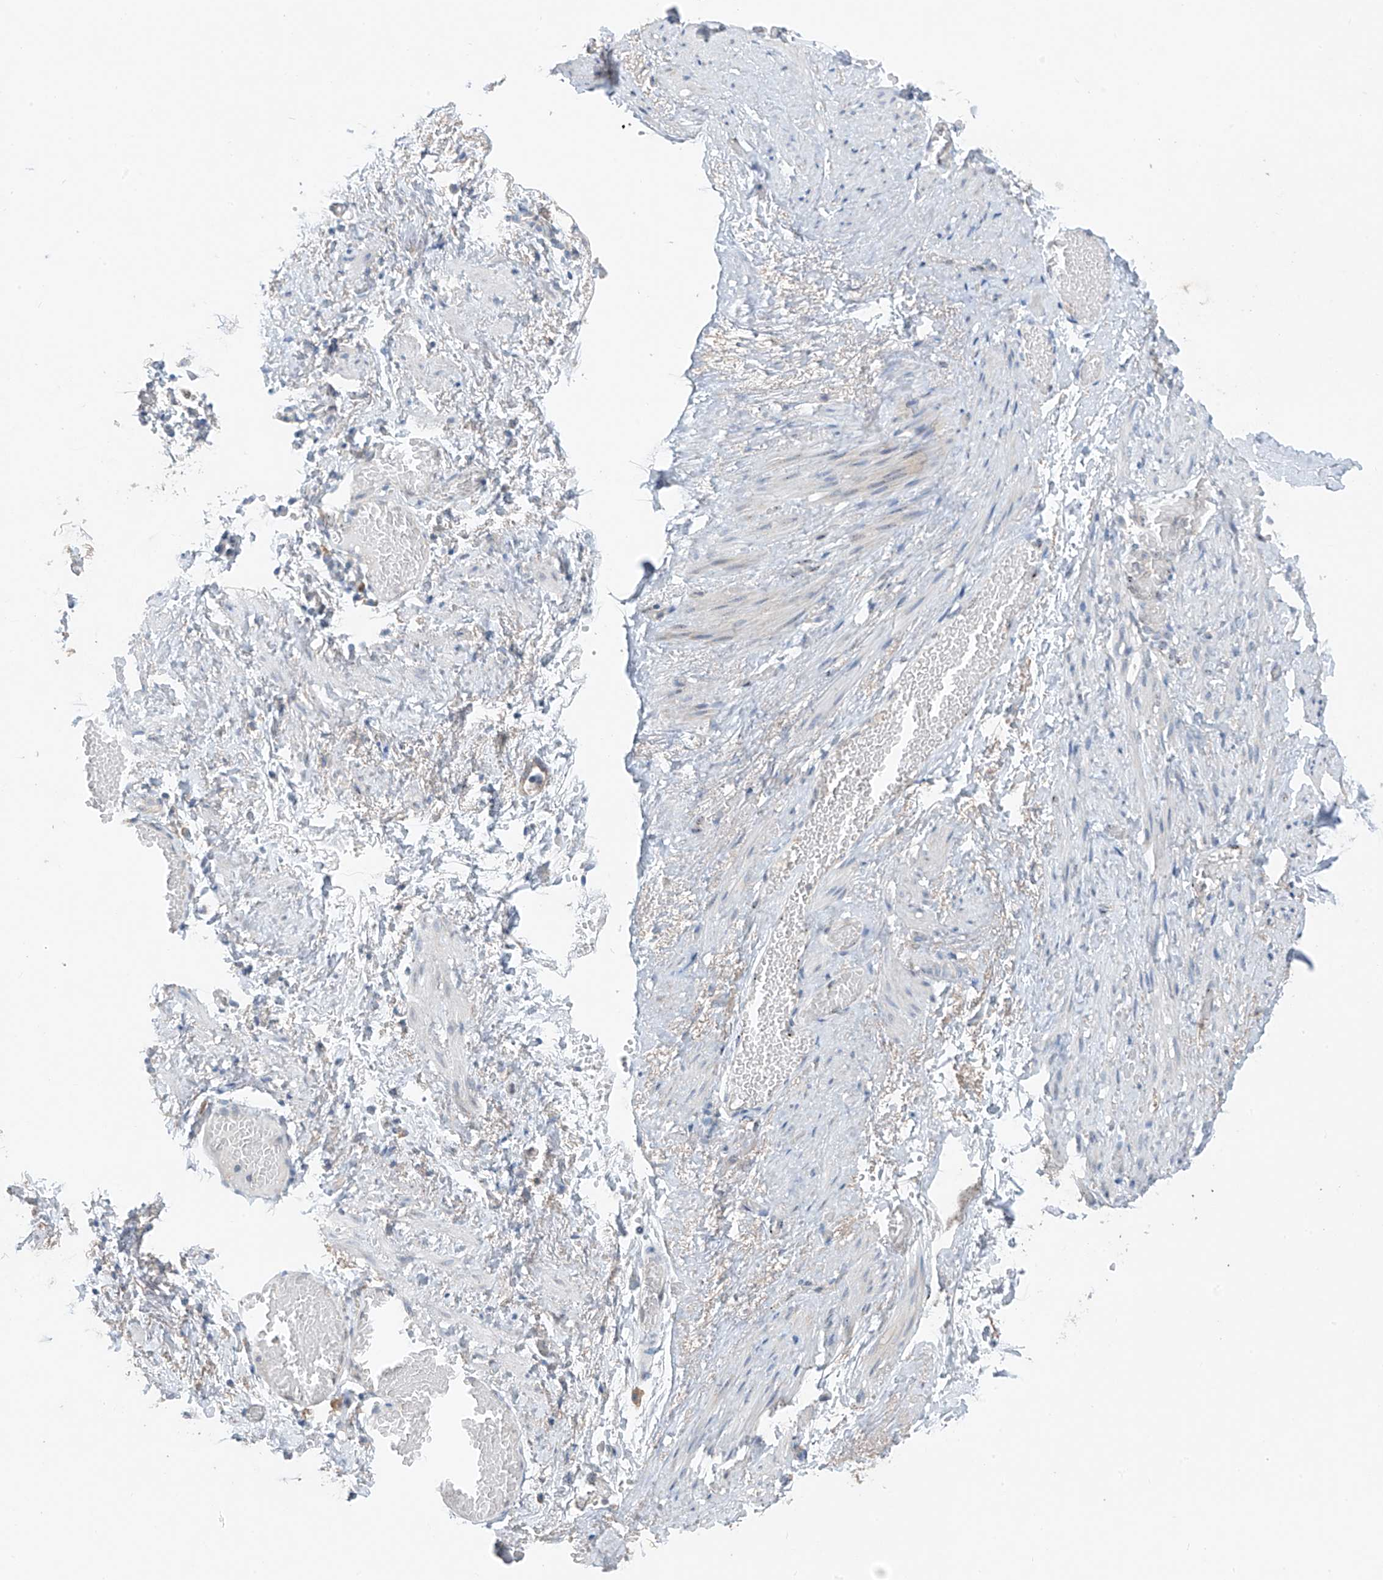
{"staining": {"intensity": "negative", "quantity": "none", "location": "none"}, "tissue": "soft tissue", "cell_type": "Chondrocytes", "image_type": "normal", "snomed": [{"axis": "morphology", "description": "Normal tissue, NOS"}, {"axis": "topography", "description": "Smooth muscle"}, {"axis": "topography", "description": "Peripheral nerve tissue"}], "caption": "Immunohistochemistry (IHC) image of benign soft tissue: human soft tissue stained with DAB (3,3'-diaminobenzidine) demonstrates no significant protein positivity in chondrocytes. The staining was performed using DAB (3,3'-diaminobenzidine) to visualize the protein expression in brown, while the nuclei were stained in blue with hematoxylin (Magnification: 20x).", "gene": "RPL4", "patient": {"sex": "female", "age": 39}}